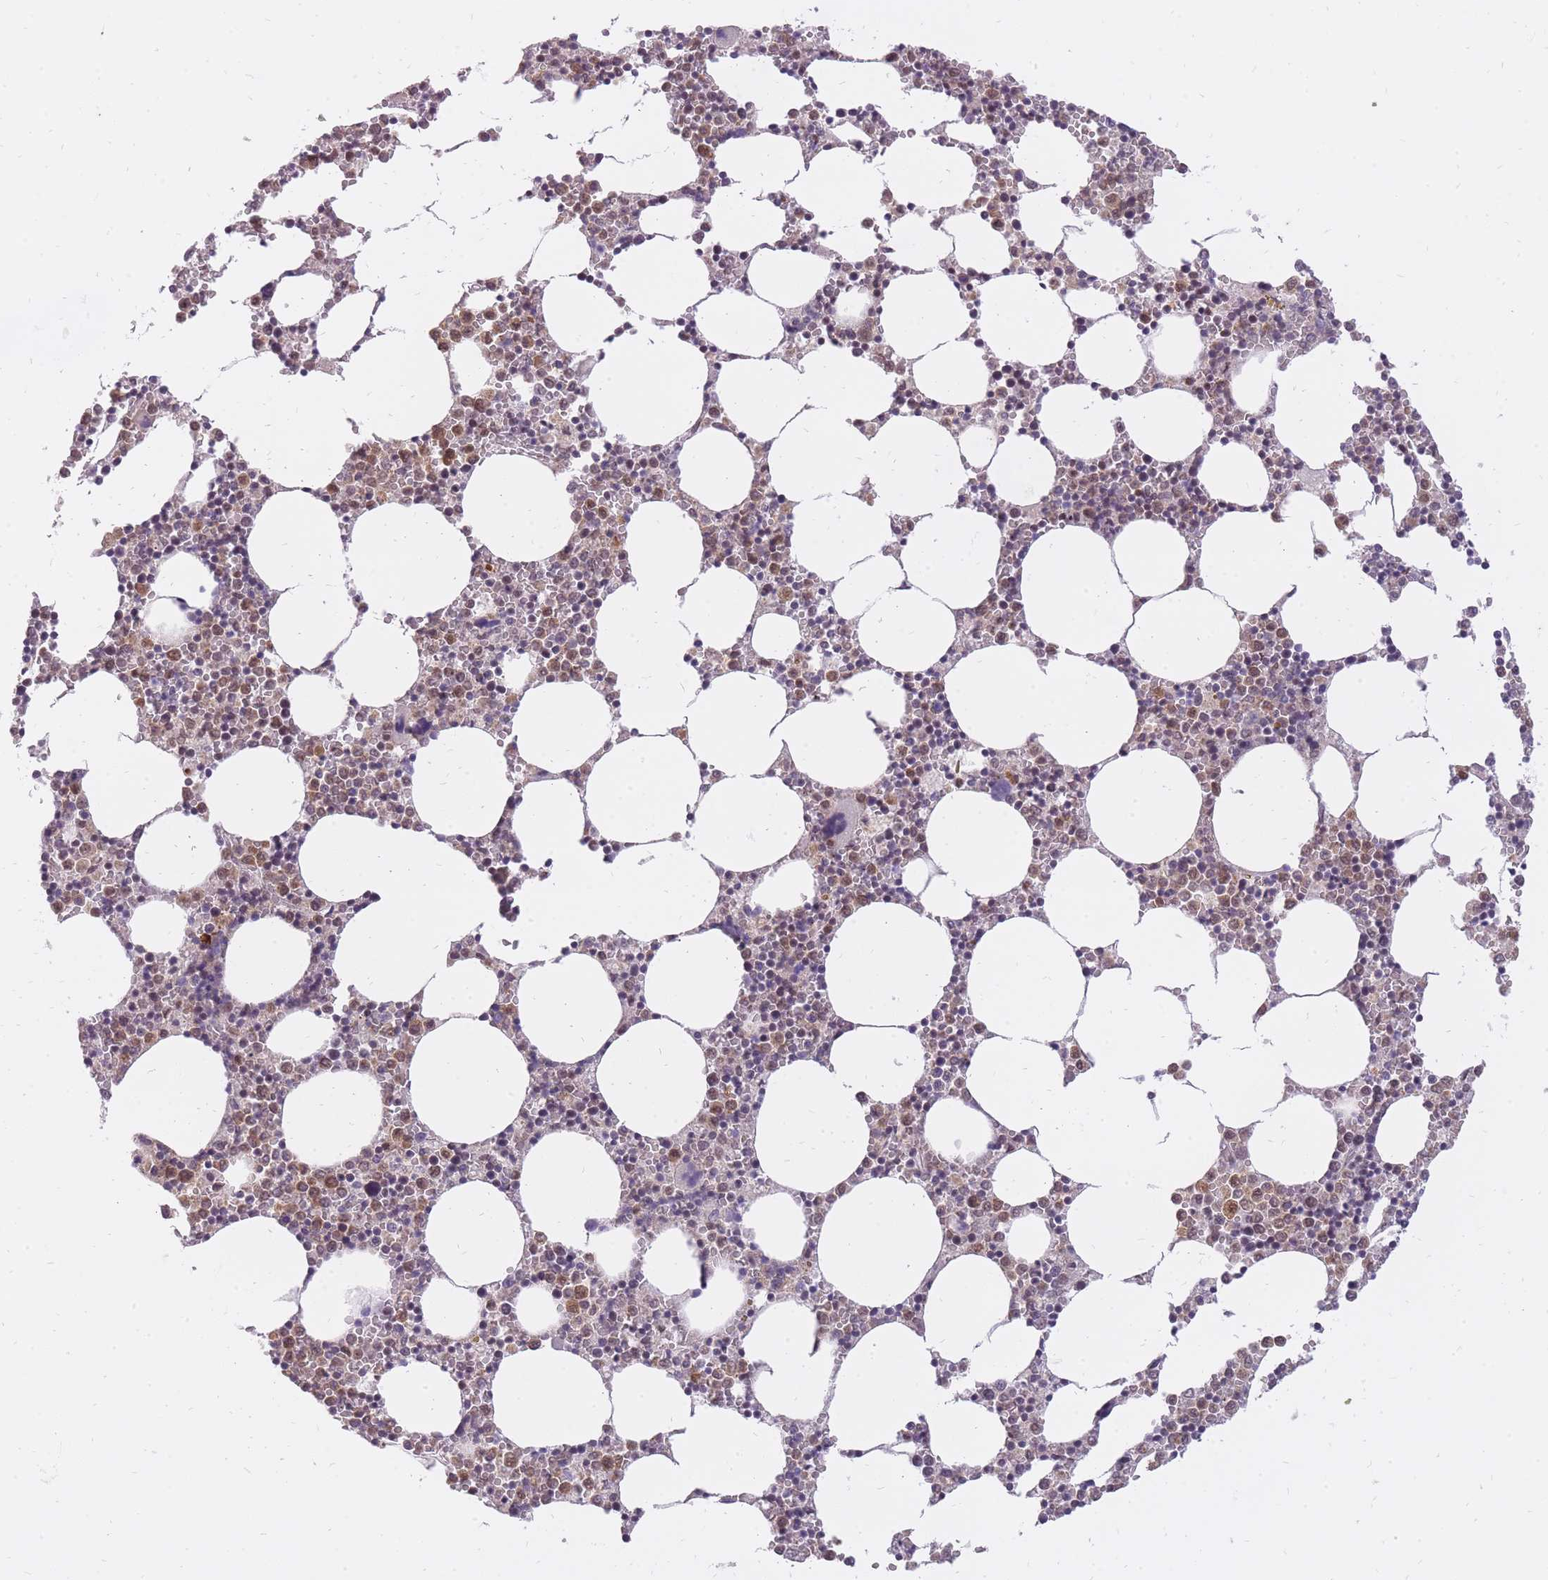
{"staining": {"intensity": "moderate", "quantity": "25%-75%", "location": "cytoplasmic/membranous,nuclear"}, "tissue": "bone marrow", "cell_type": "Hematopoietic cells", "image_type": "normal", "snomed": [{"axis": "morphology", "description": "Normal tissue, NOS"}, {"axis": "topography", "description": "Bone marrow"}], "caption": "Protein staining reveals moderate cytoplasmic/membranous,nuclear expression in approximately 25%-75% of hematopoietic cells in normal bone marrow.", "gene": "TIGD1", "patient": {"sex": "female", "age": 64}}